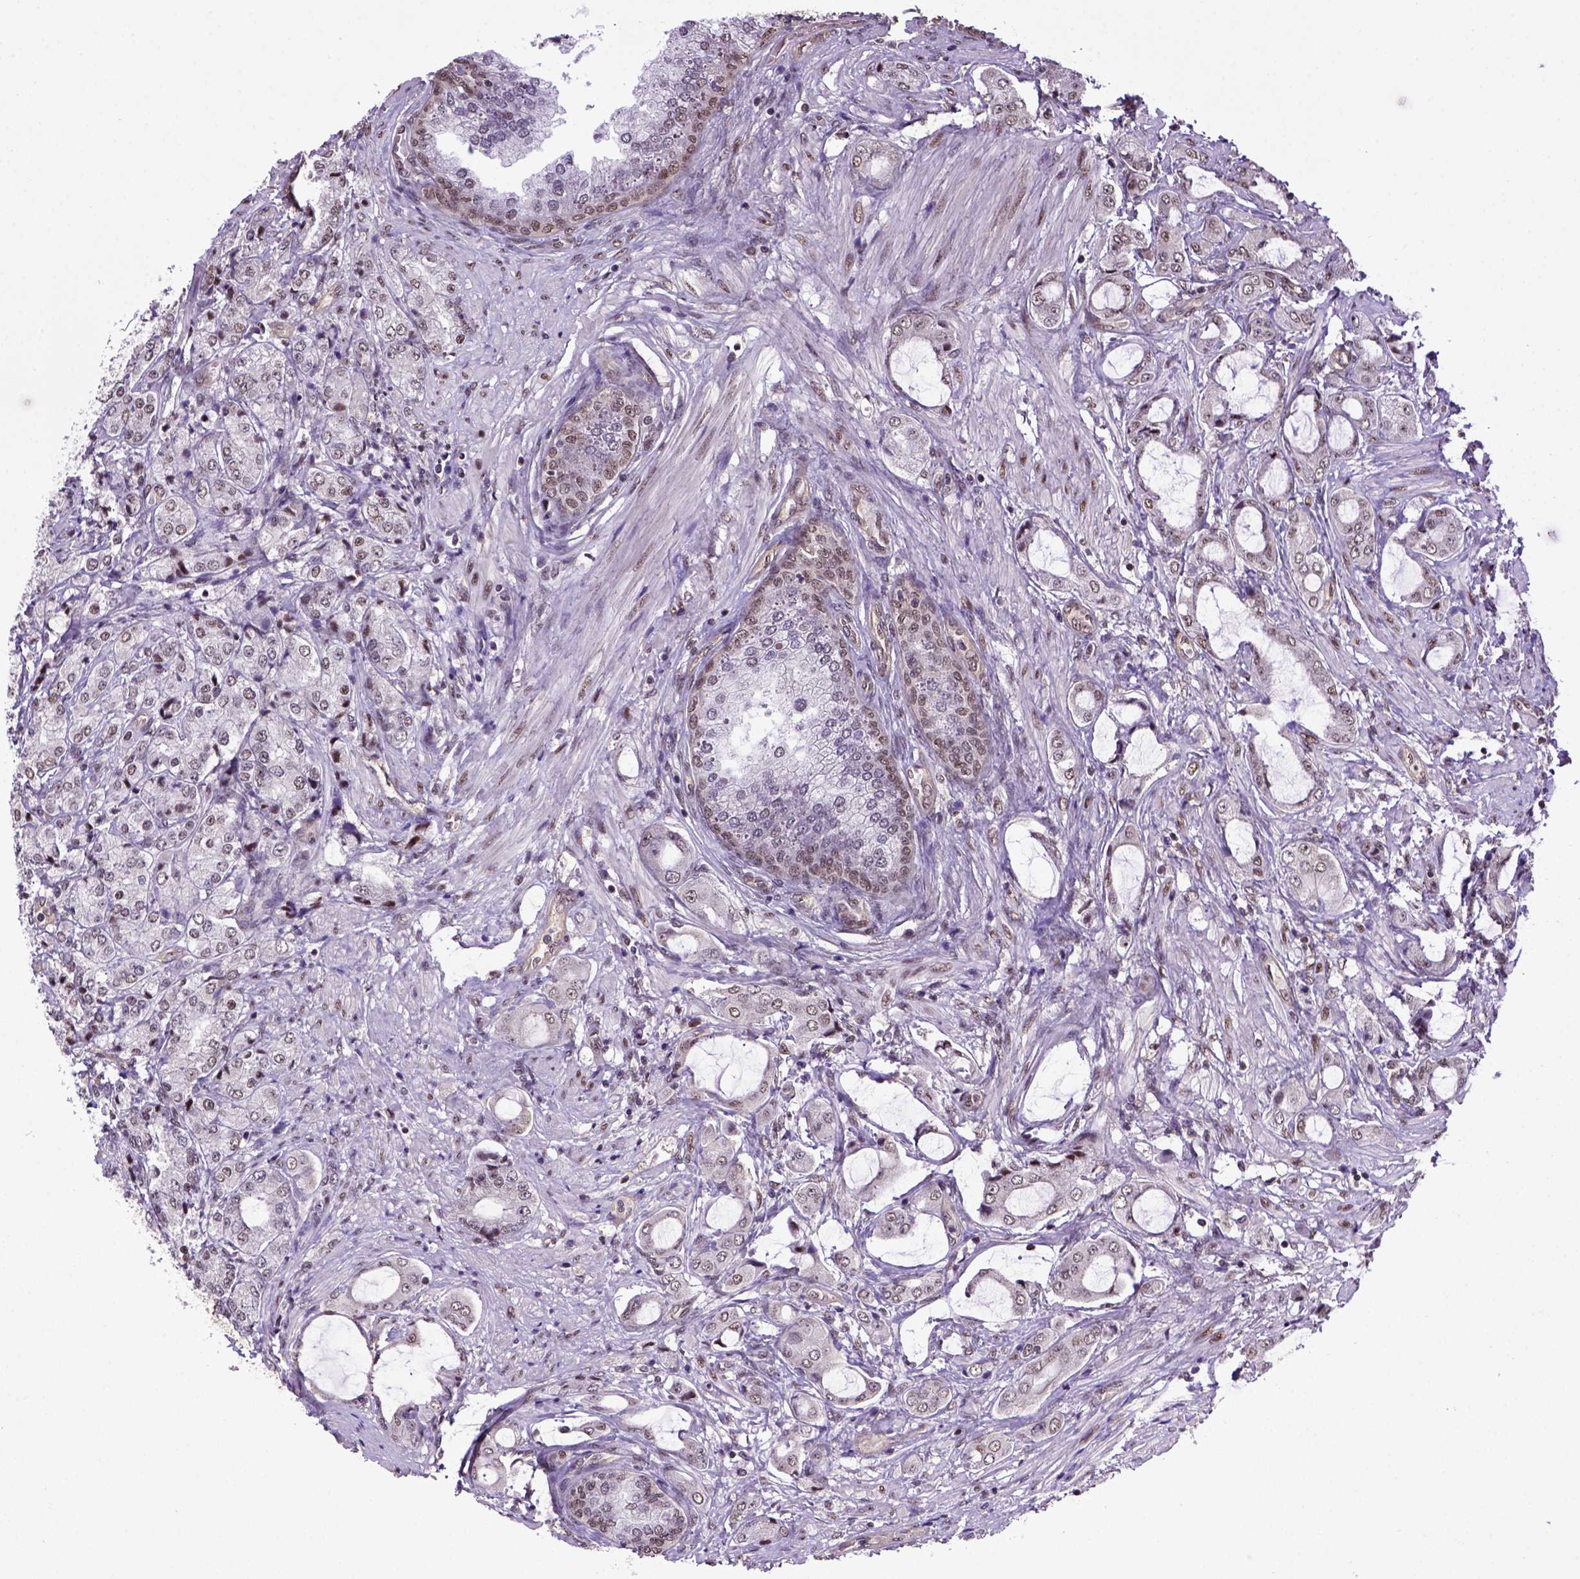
{"staining": {"intensity": "weak", "quantity": ">75%", "location": "nuclear"}, "tissue": "prostate cancer", "cell_type": "Tumor cells", "image_type": "cancer", "snomed": [{"axis": "morphology", "description": "Adenocarcinoma, NOS"}, {"axis": "topography", "description": "Prostate"}], "caption": "A high-resolution micrograph shows IHC staining of prostate adenocarcinoma, which reveals weak nuclear staining in about >75% of tumor cells.", "gene": "PPIG", "patient": {"sex": "male", "age": 63}}